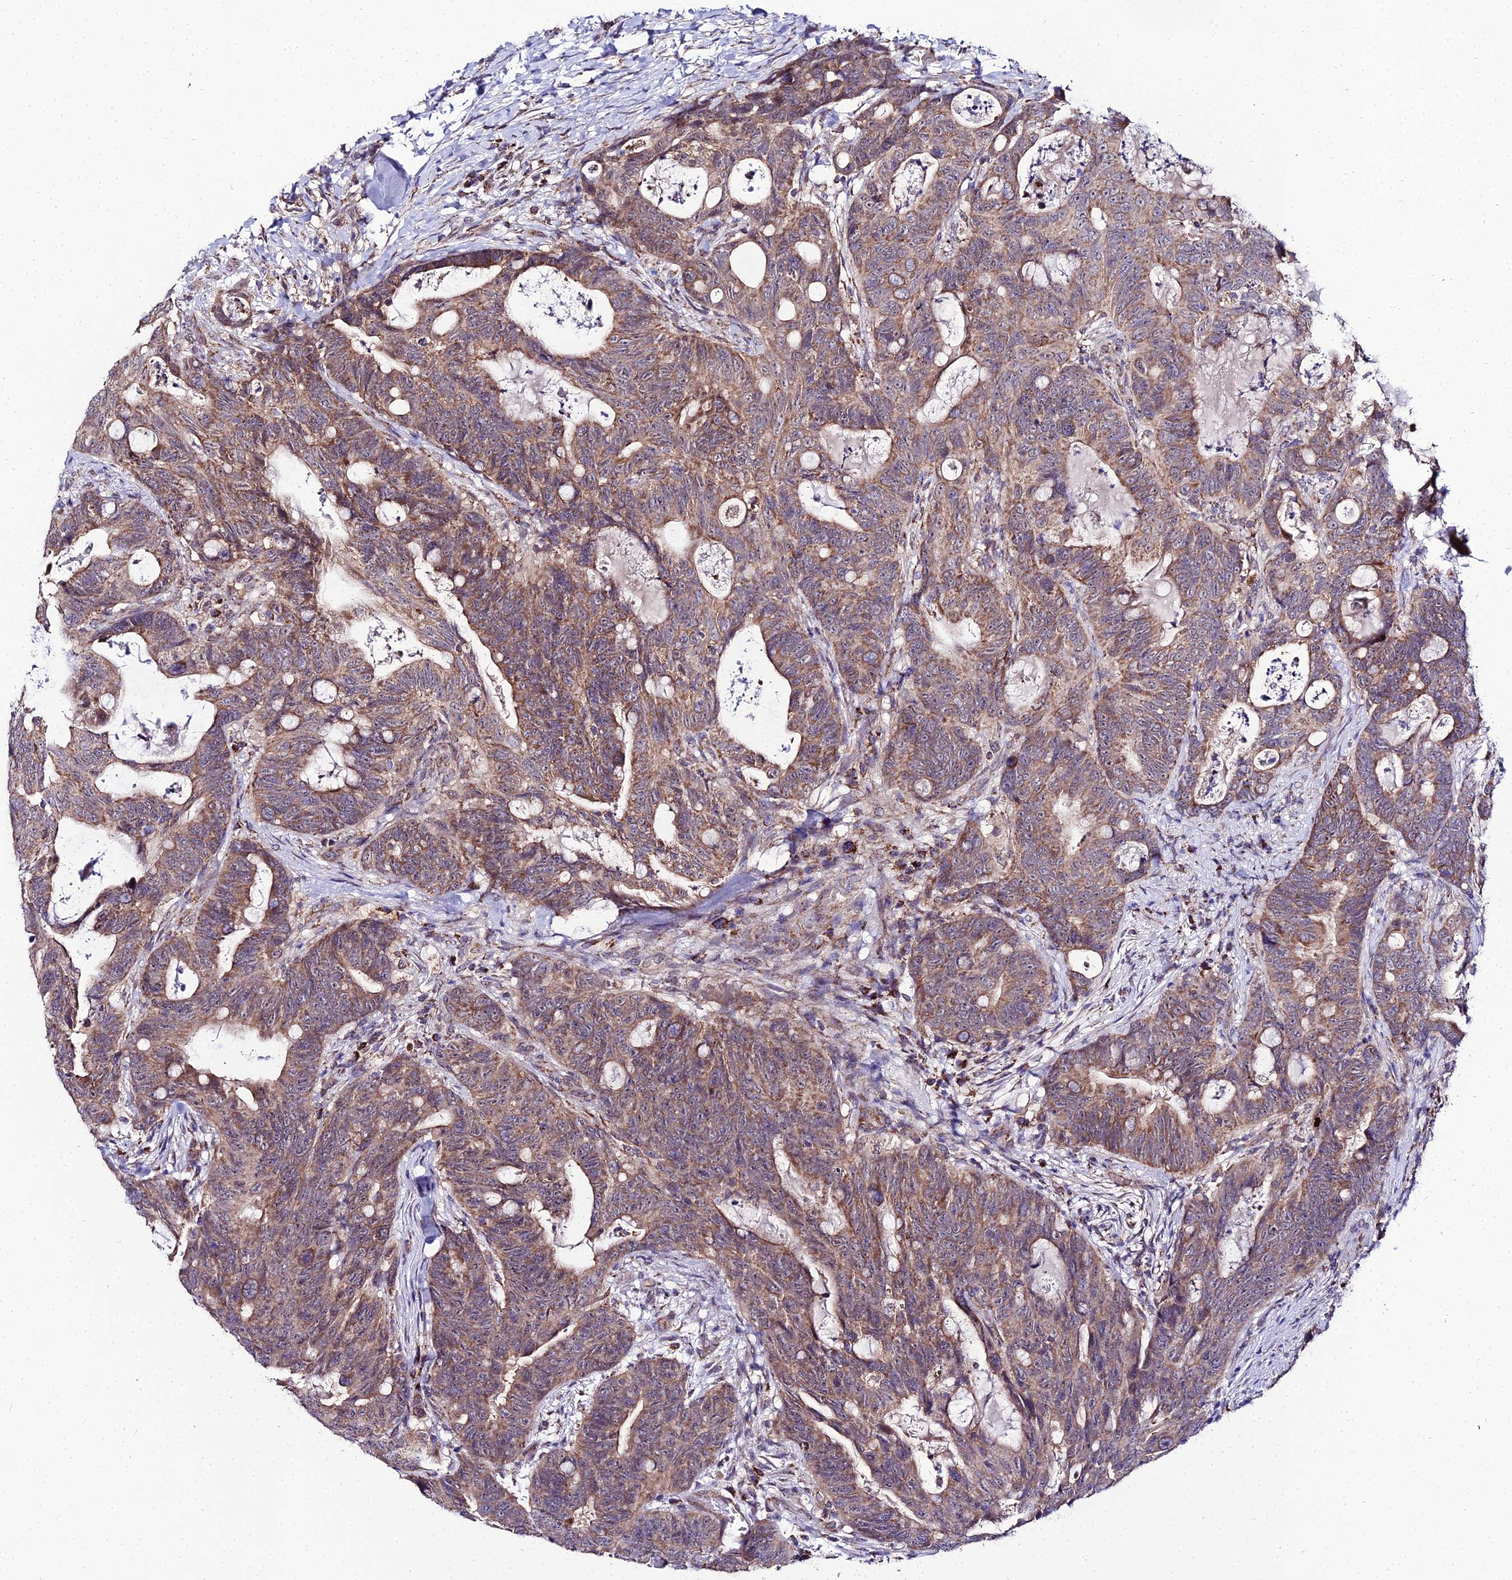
{"staining": {"intensity": "moderate", "quantity": ">75%", "location": "cytoplasmic/membranous"}, "tissue": "colorectal cancer", "cell_type": "Tumor cells", "image_type": "cancer", "snomed": [{"axis": "morphology", "description": "Adenocarcinoma, NOS"}, {"axis": "topography", "description": "Colon"}], "caption": "IHC histopathology image of neoplastic tissue: human colorectal cancer stained using immunohistochemistry (IHC) displays medium levels of moderate protein expression localized specifically in the cytoplasmic/membranous of tumor cells, appearing as a cytoplasmic/membranous brown color.", "gene": "PSMD2", "patient": {"sex": "female", "age": 82}}